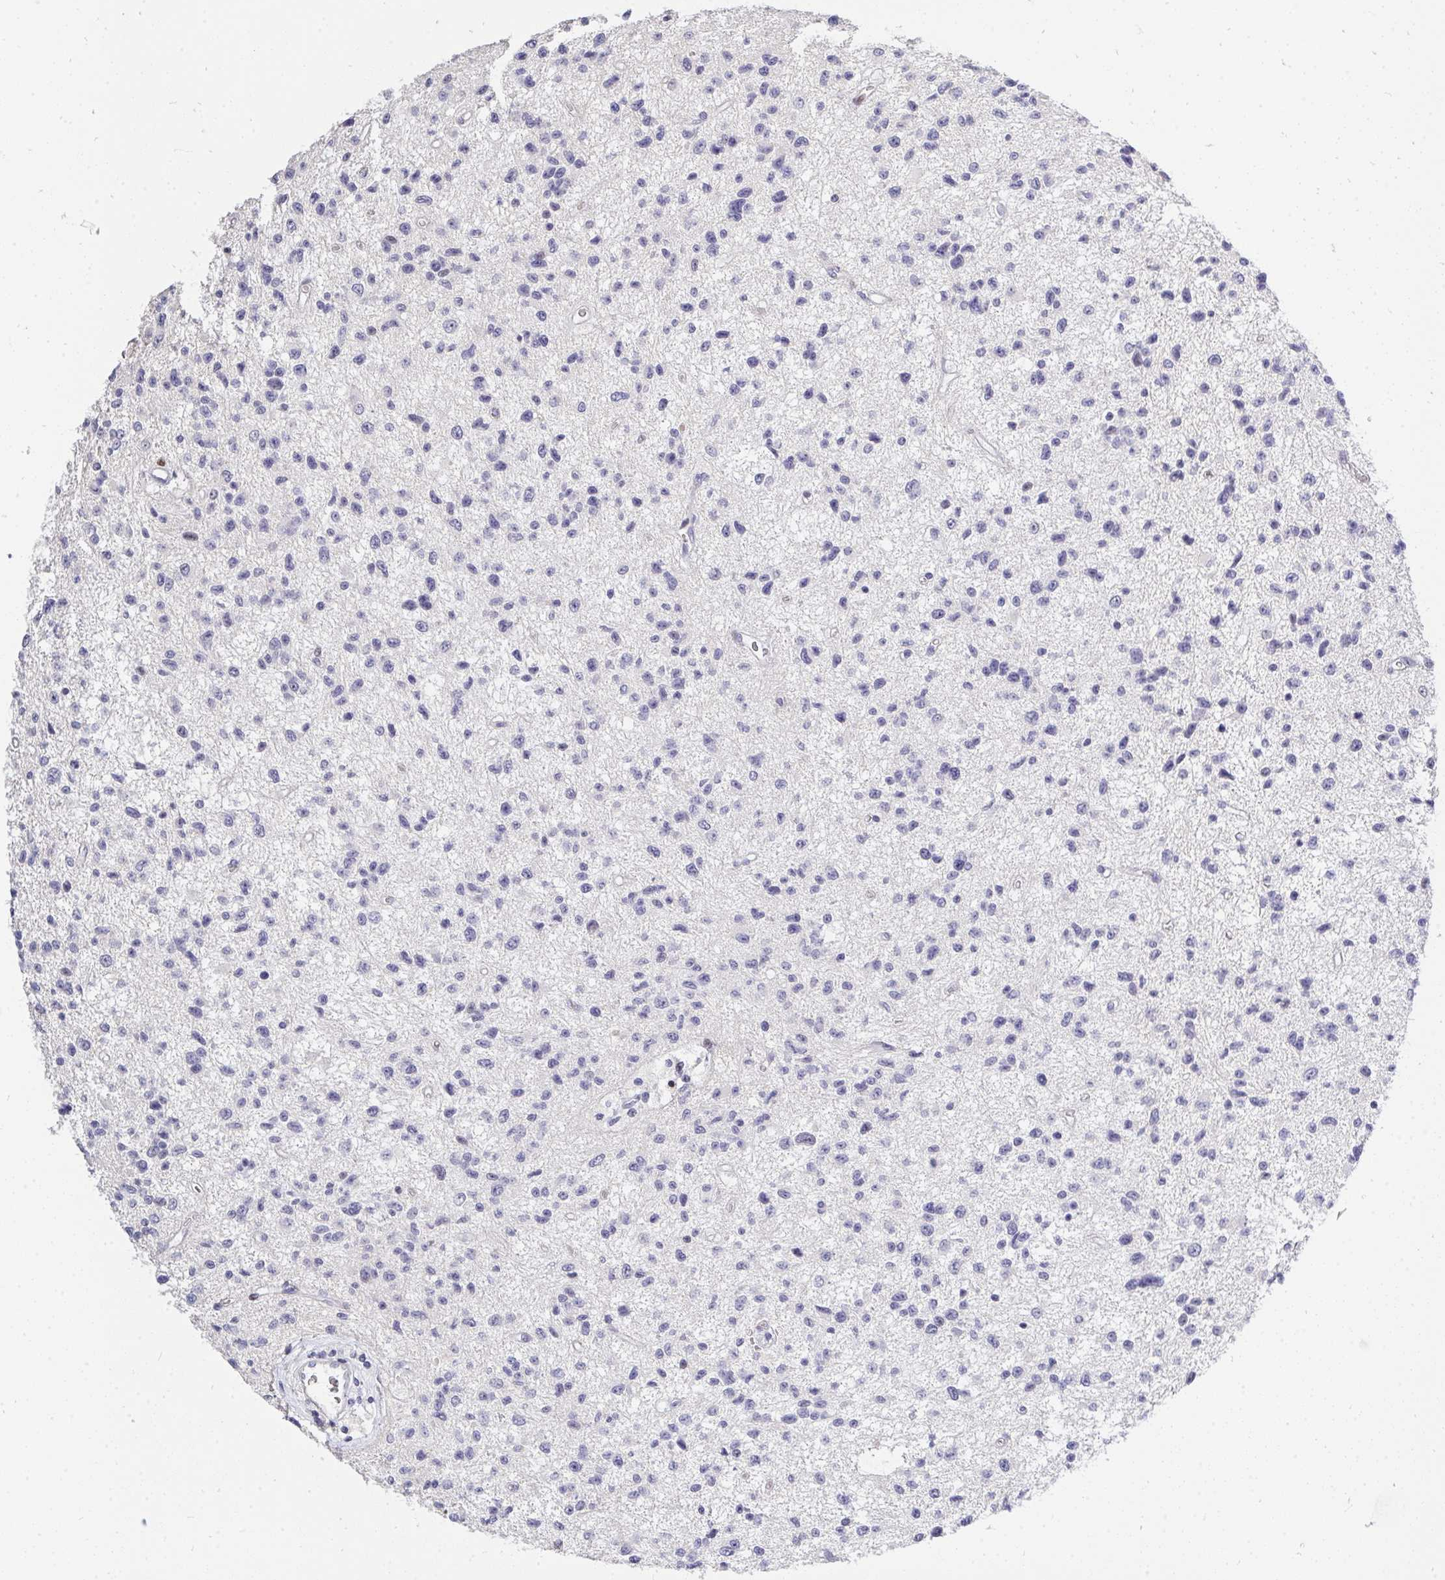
{"staining": {"intensity": "negative", "quantity": "none", "location": "none"}, "tissue": "glioma", "cell_type": "Tumor cells", "image_type": "cancer", "snomed": [{"axis": "morphology", "description": "Glioma, malignant, Low grade"}, {"axis": "topography", "description": "Brain"}], "caption": "Image shows no significant protein positivity in tumor cells of glioma.", "gene": "PLPPR3", "patient": {"sex": "male", "age": 43}}